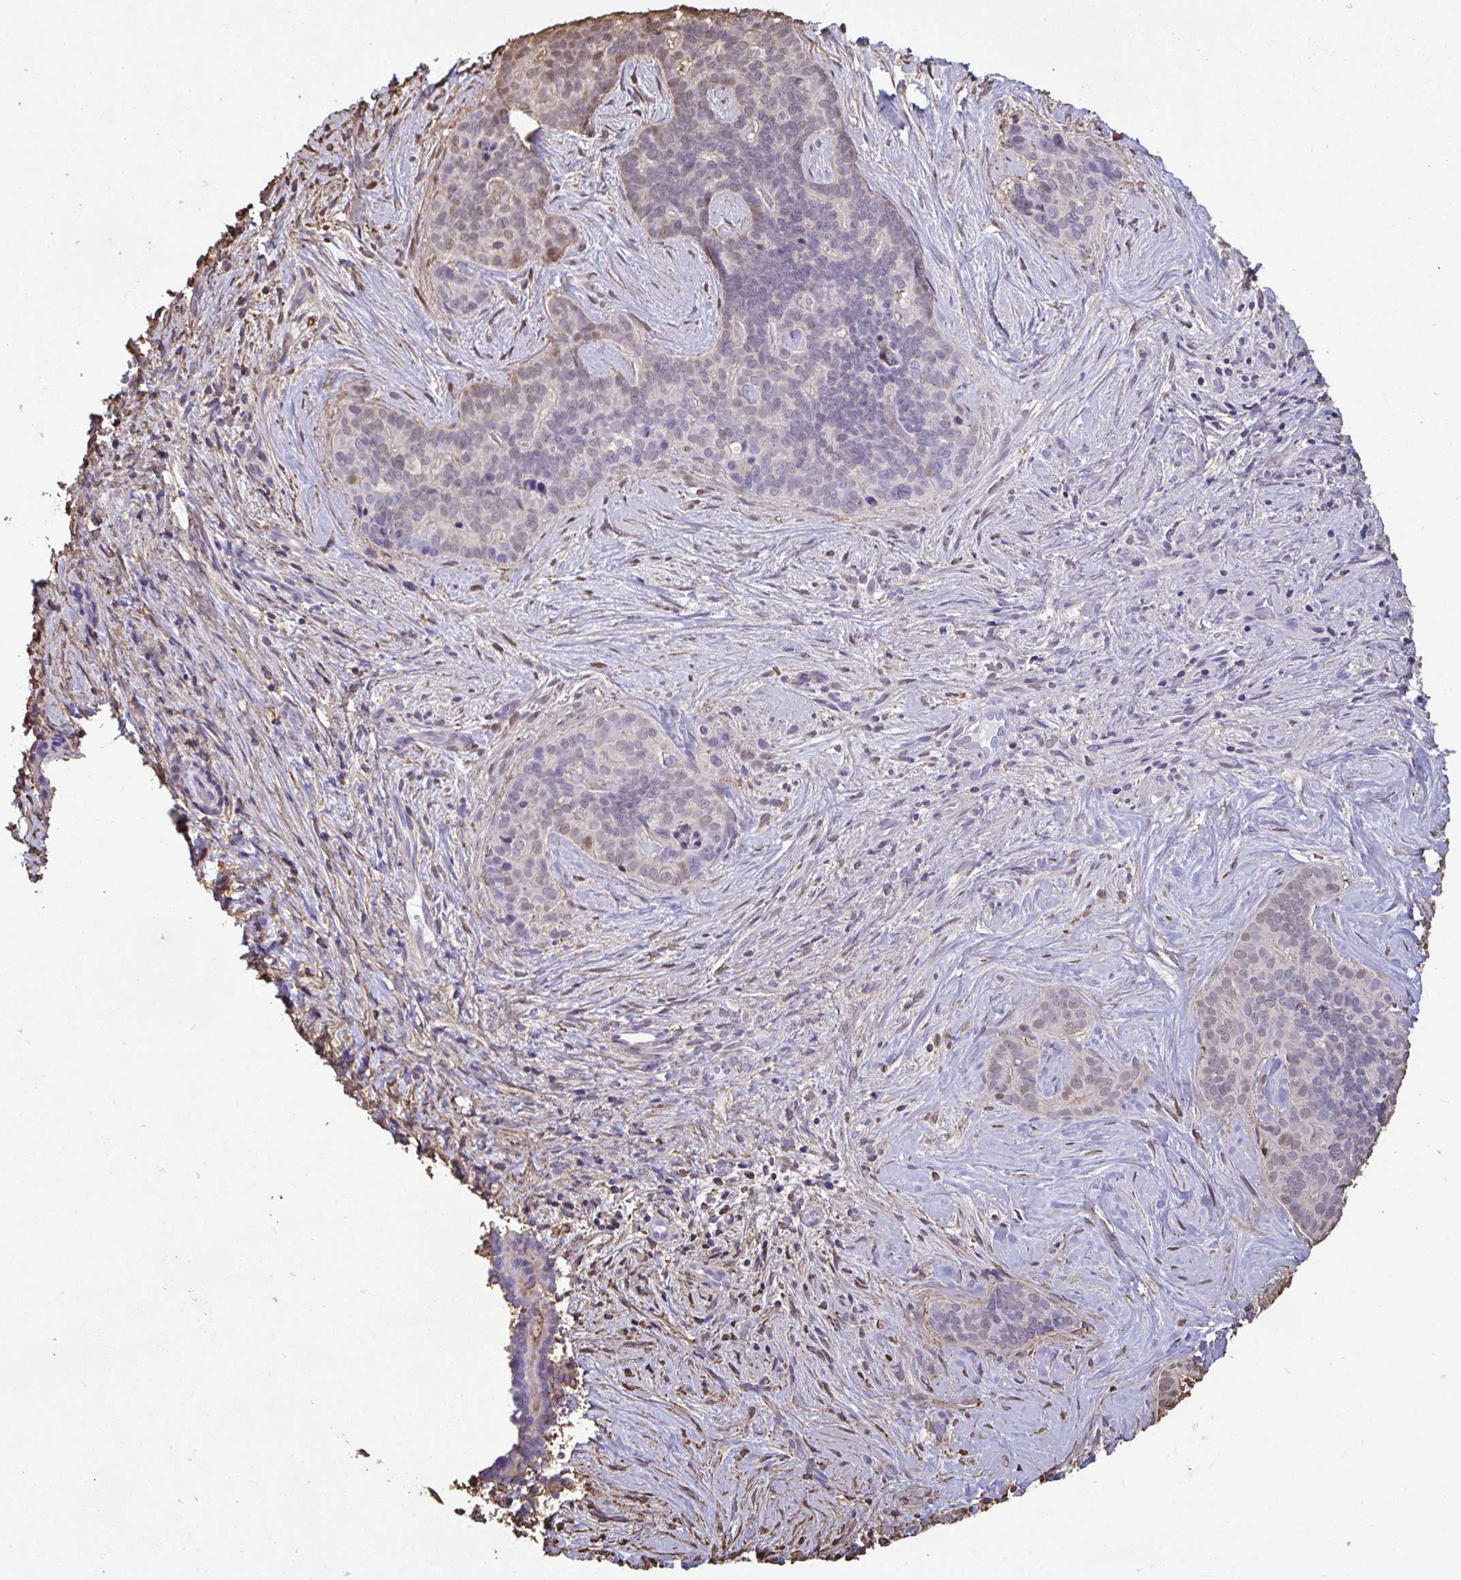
{"staining": {"intensity": "negative", "quantity": "none", "location": "none"}, "tissue": "liver cancer", "cell_type": "Tumor cells", "image_type": "cancer", "snomed": [{"axis": "morphology", "description": "Cholangiocarcinoma"}, {"axis": "topography", "description": "Liver"}], "caption": "IHC histopathology image of liver cholangiocarcinoma stained for a protein (brown), which shows no positivity in tumor cells.", "gene": "ANXA5", "patient": {"sex": "female", "age": 64}}